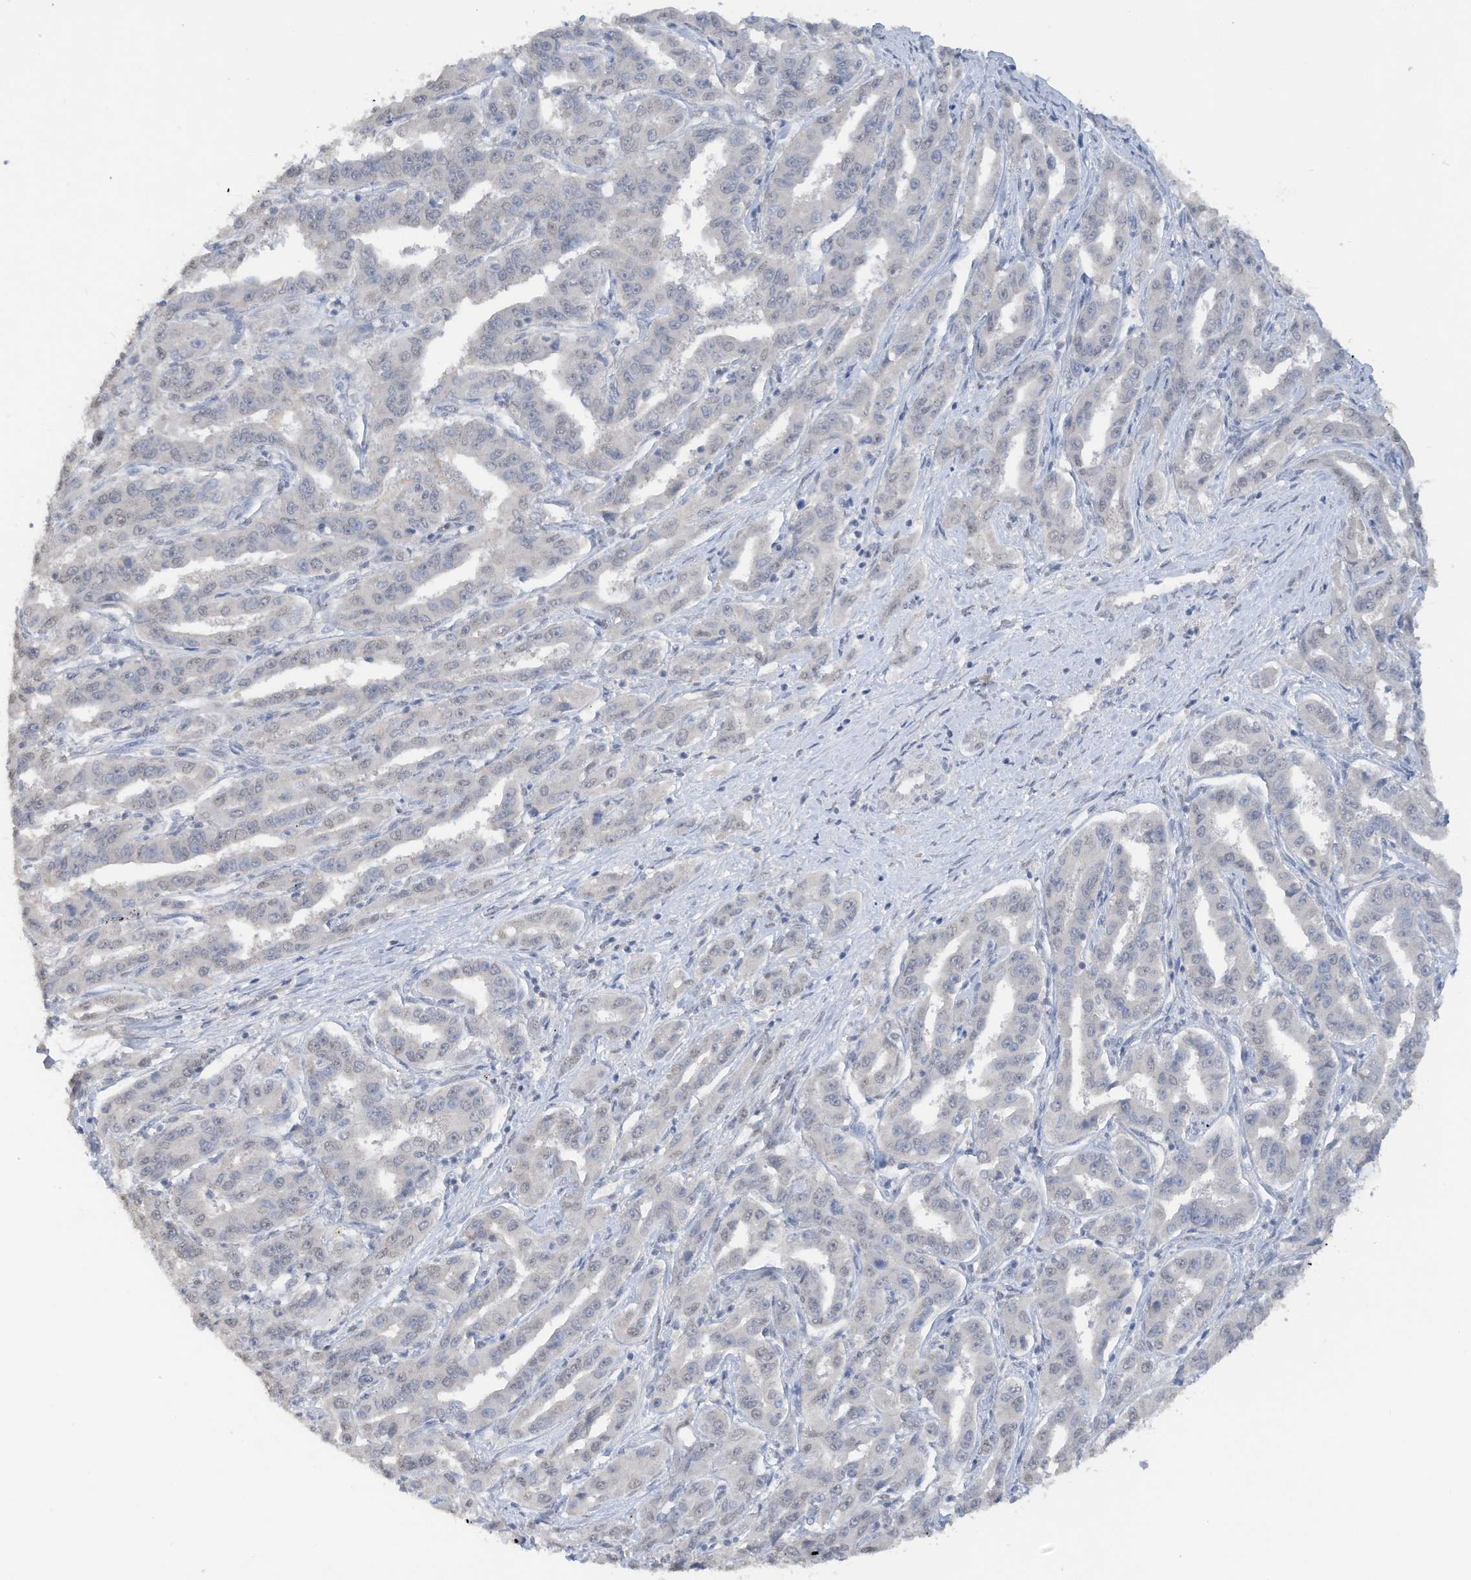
{"staining": {"intensity": "weak", "quantity": "<25%", "location": "nuclear"}, "tissue": "liver cancer", "cell_type": "Tumor cells", "image_type": "cancer", "snomed": [{"axis": "morphology", "description": "Cholangiocarcinoma"}, {"axis": "topography", "description": "Liver"}], "caption": "The histopathology image demonstrates no significant staining in tumor cells of liver cancer. The staining is performed using DAB (3,3'-diaminobenzidine) brown chromogen with nuclei counter-stained in using hematoxylin.", "gene": "HAS3", "patient": {"sex": "male", "age": 59}}